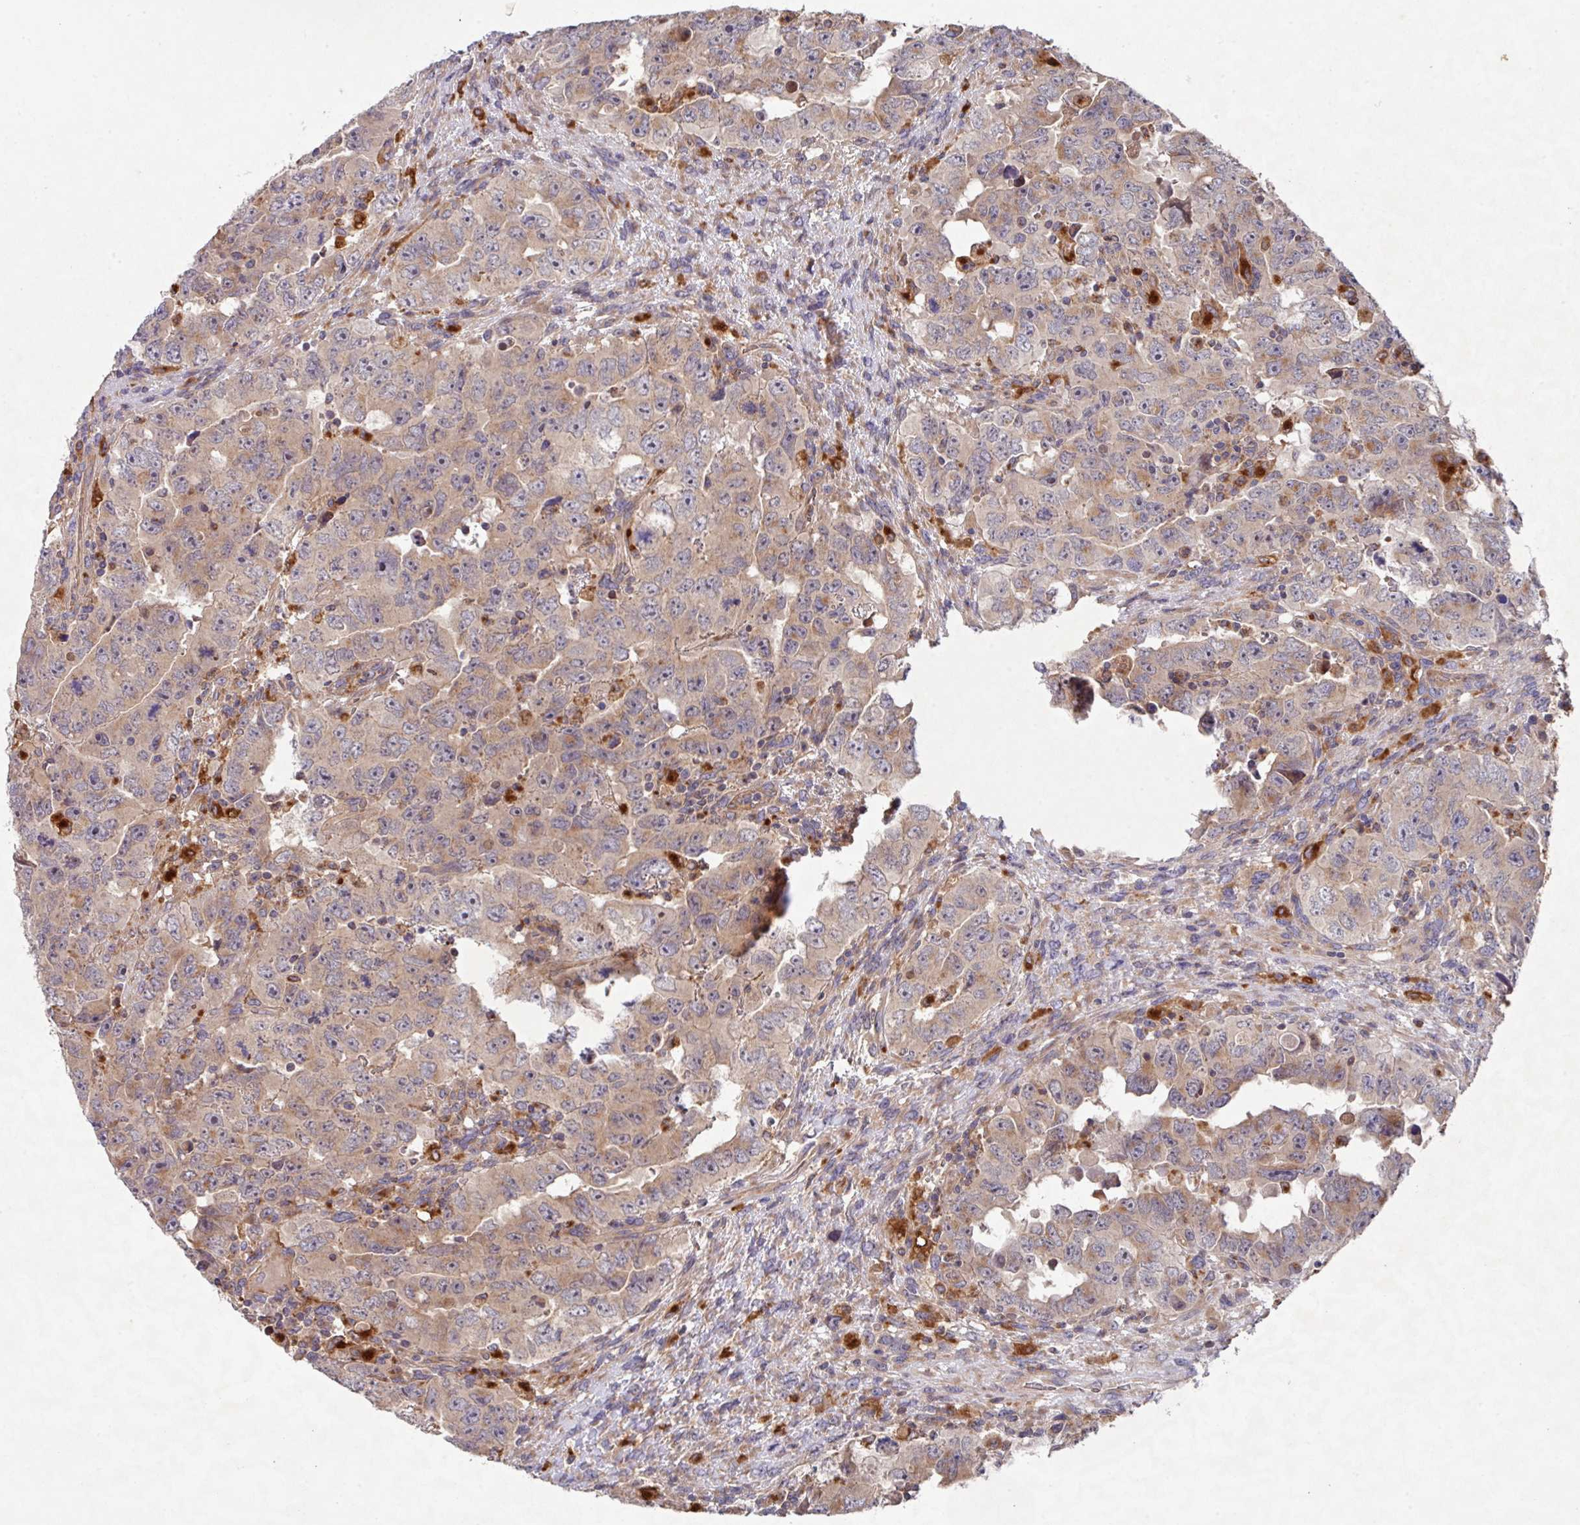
{"staining": {"intensity": "moderate", "quantity": ">75%", "location": "cytoplasmic/membranous"}, "tissue": "testis cancer", "cell_type": "Tumor cells", "image_type": "cancer", "snomed": [{"axis": "morphology", "description": "Carcinoma, Embryonal, NOS"}, {"axis": "topography", "description": "Testis"}], "caption": "Tumor cells show medium levels of moderate cytoplasmic/membranous expression in approximately >75% of cells in human embryonal carcinoma (testis).", "gene": "TRIM14", "patient": {"sex": "male", "age": 24}}